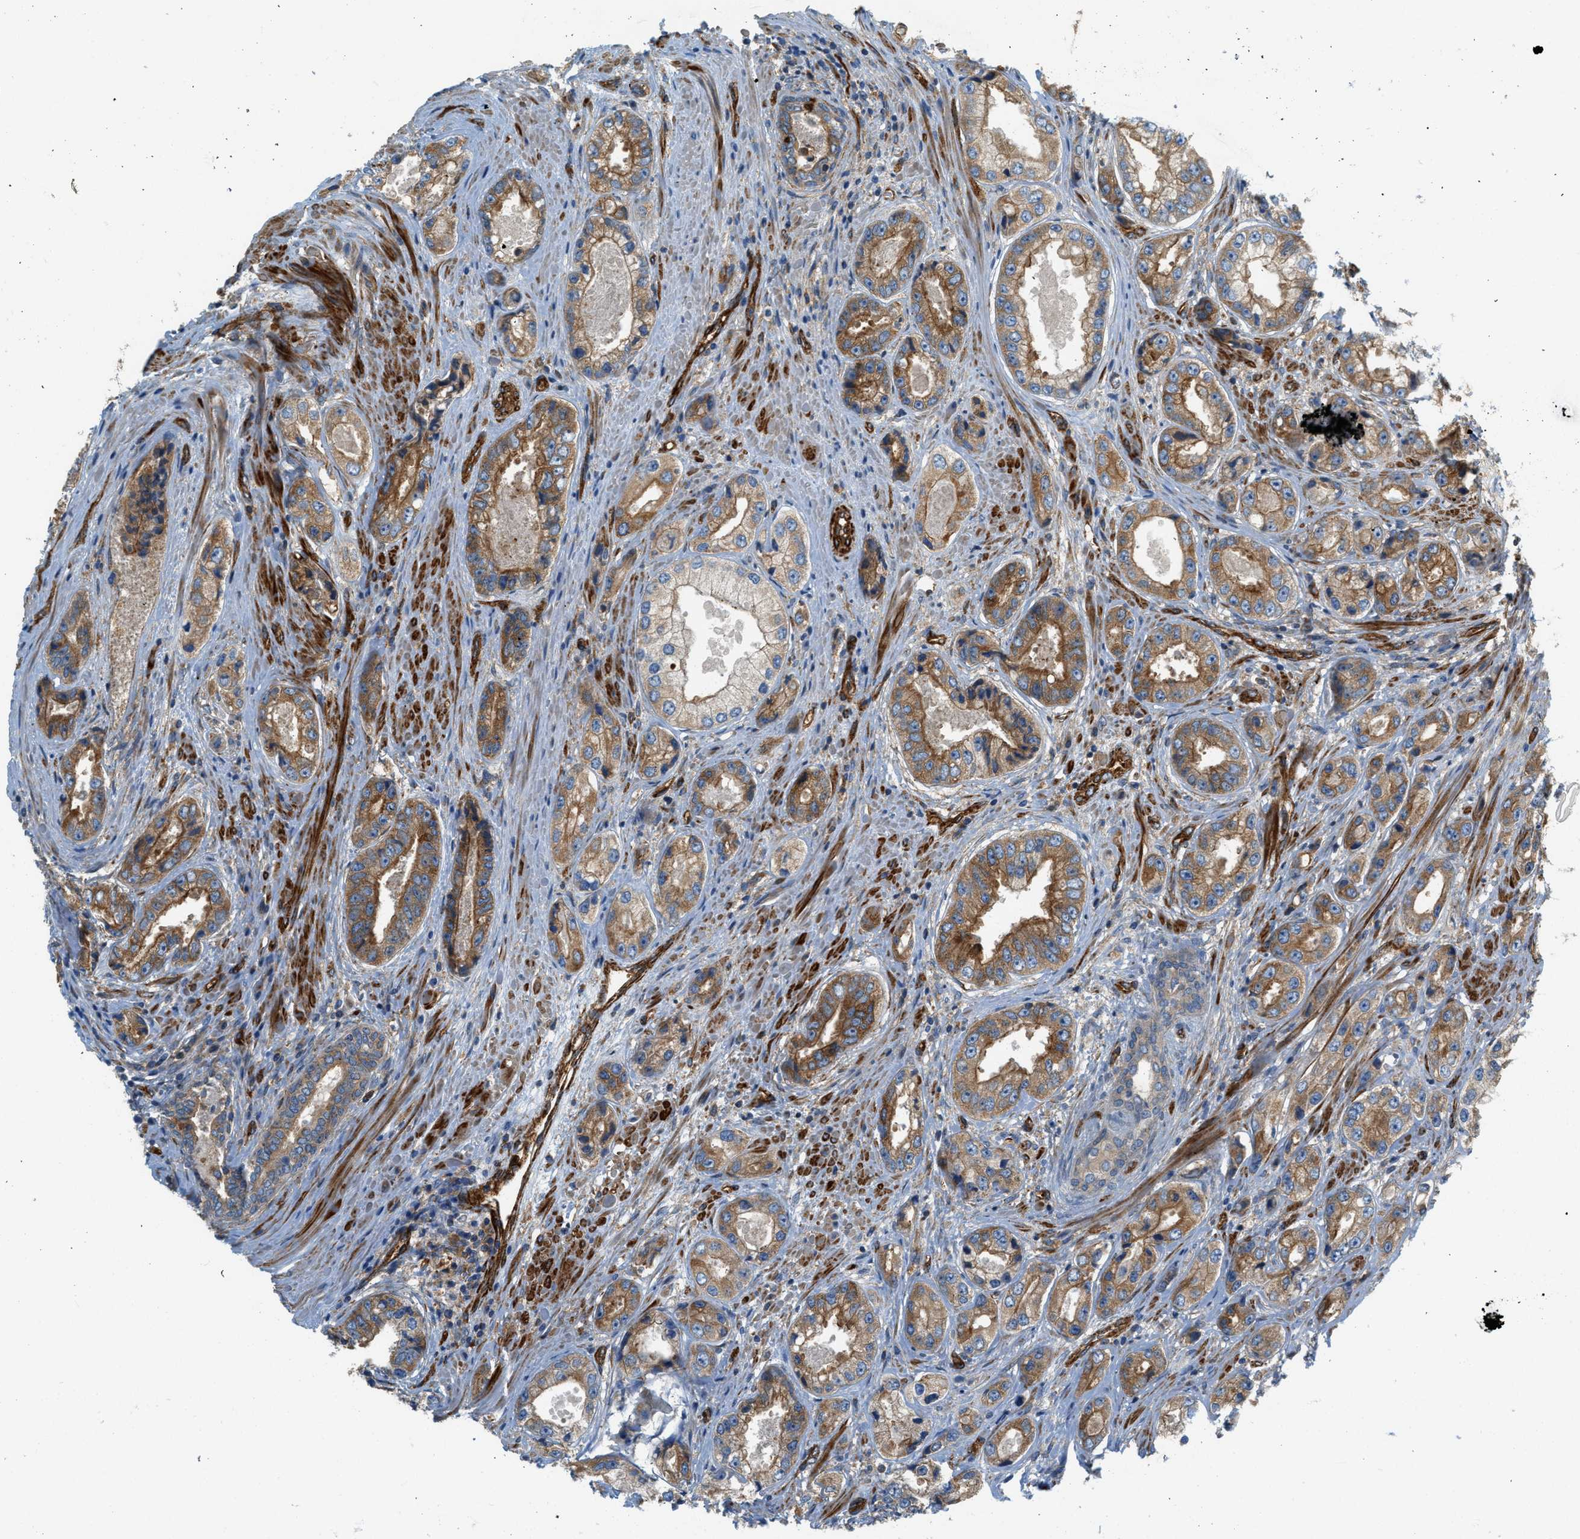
{"staining": {"intensity": "moderate", "quantity": ">75%", "location": "cytoplasmic/membranous"}, "tissue": "prostate cancer", "cell_type": "Tumor cells", "image_type": "cancer", "snomed": [{"axis": "morphology", "description": "Adenocarcinoma, High grade"}, {"axis": "topography", "description": "Prostate"}], "caption": "Prostate adenocarcinoma (high-grade) was stained to show a protein in brown. There is medium levels of moderate cytoplasmic/membranous staining in approximately >75% of tumor cells.", "gene": "HIP1", "patient": {"sex": "male", "age": 61}}